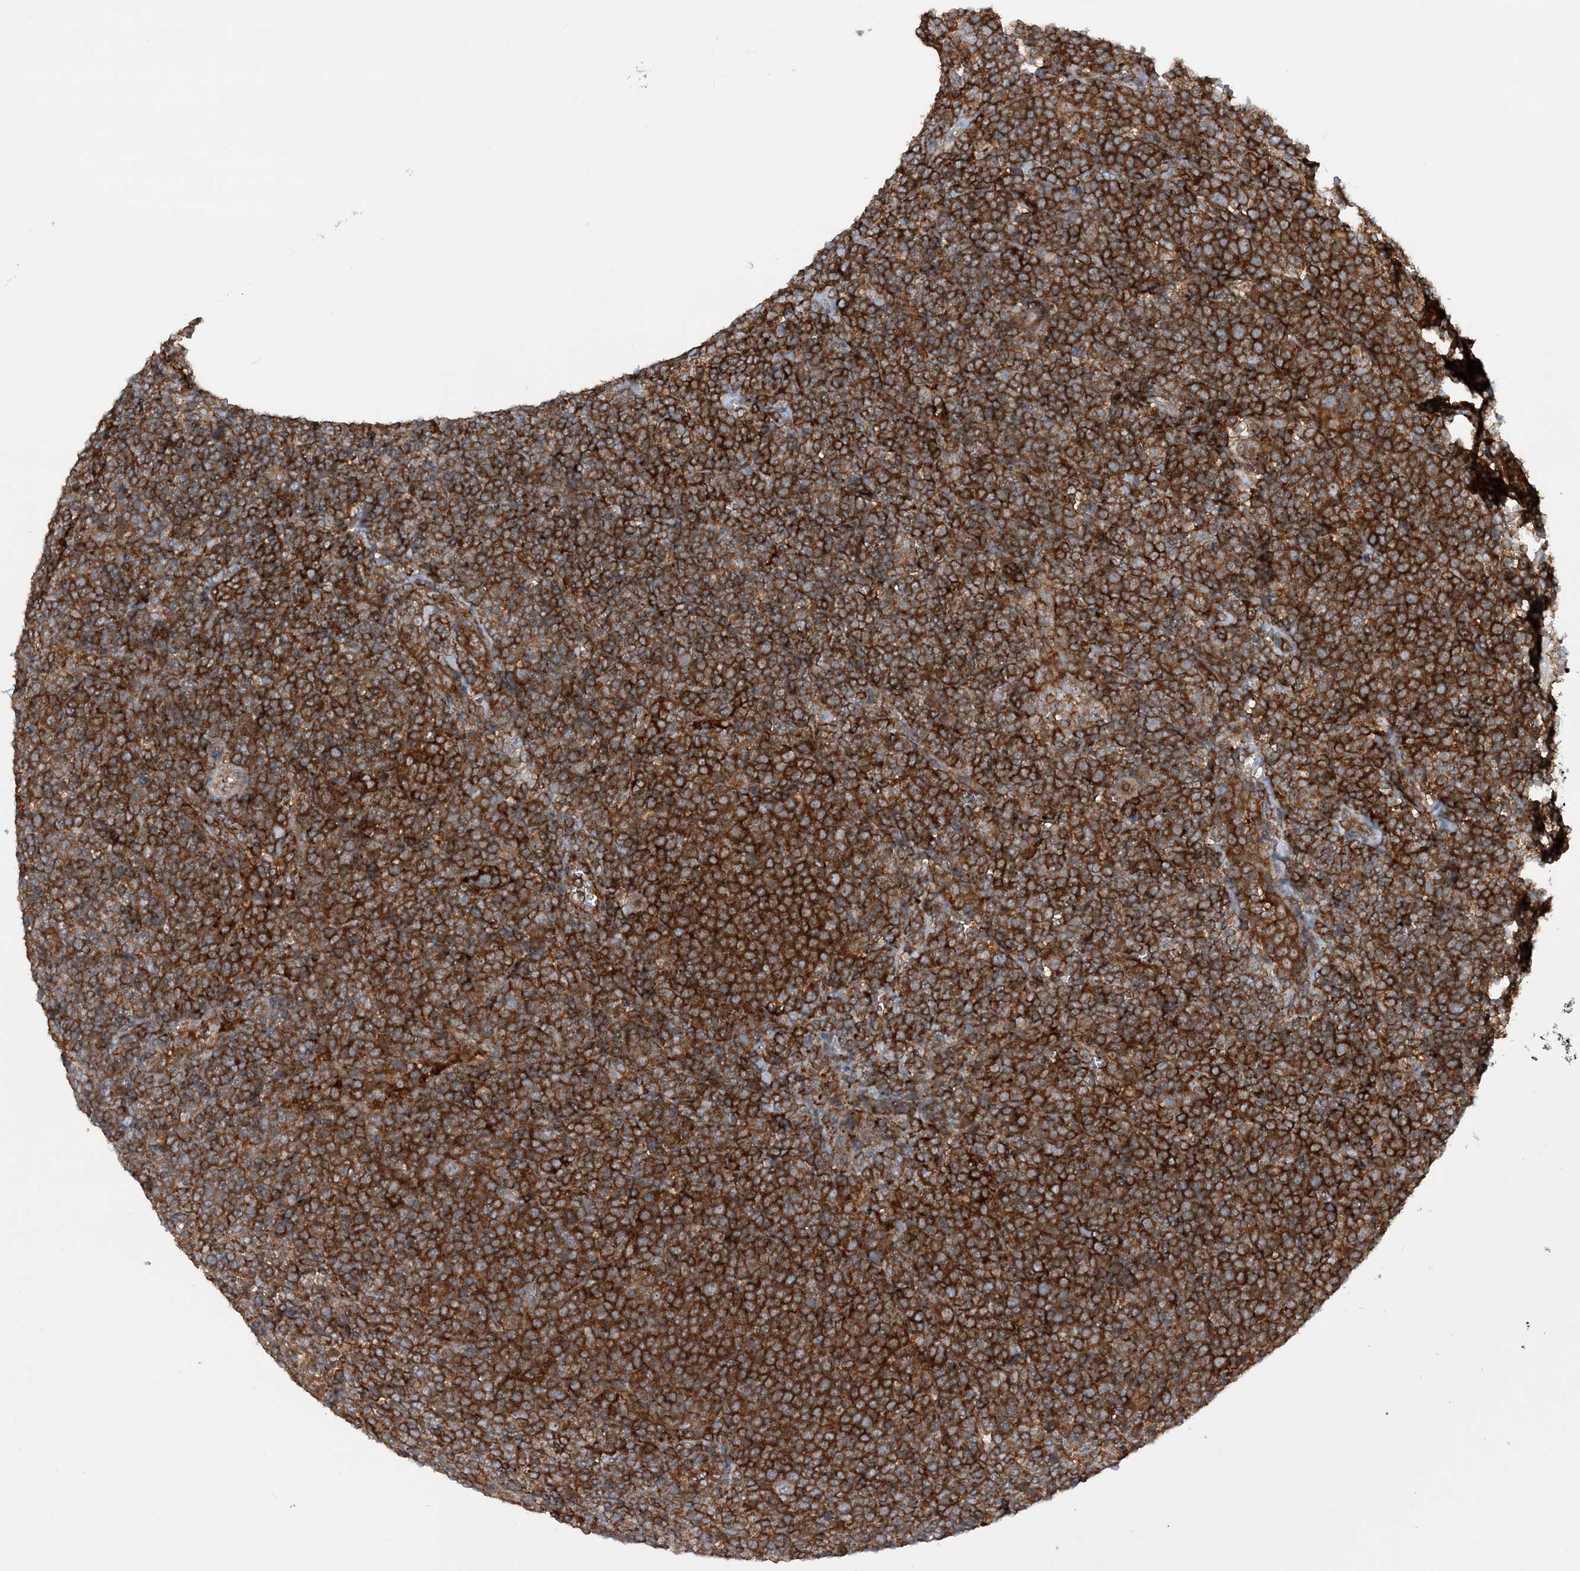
{"staining": {"intensity": "strong", "quantity": ">75%", "location": "cytoplasmic/membranous"}, "tissue": "lymphoma", "cell_type": "Tumor cells", "image_type": "cancer", "snomed": [{"axis": "morphology", "description": "Malignant lymphoma, non-Hodgkin's type, High grade"}, {"axis": "topography", "description": "Lymph node"}], "caption": "Tumor cells demonstrate high levels of strong cytoplasmic/membranous positivity in approximately >75% of cells in human malignant lymphoma, non-Hodgkin's type (high-grade).", "gene": "ACAP2", "patient": {"sex": "male", "age": 61}}